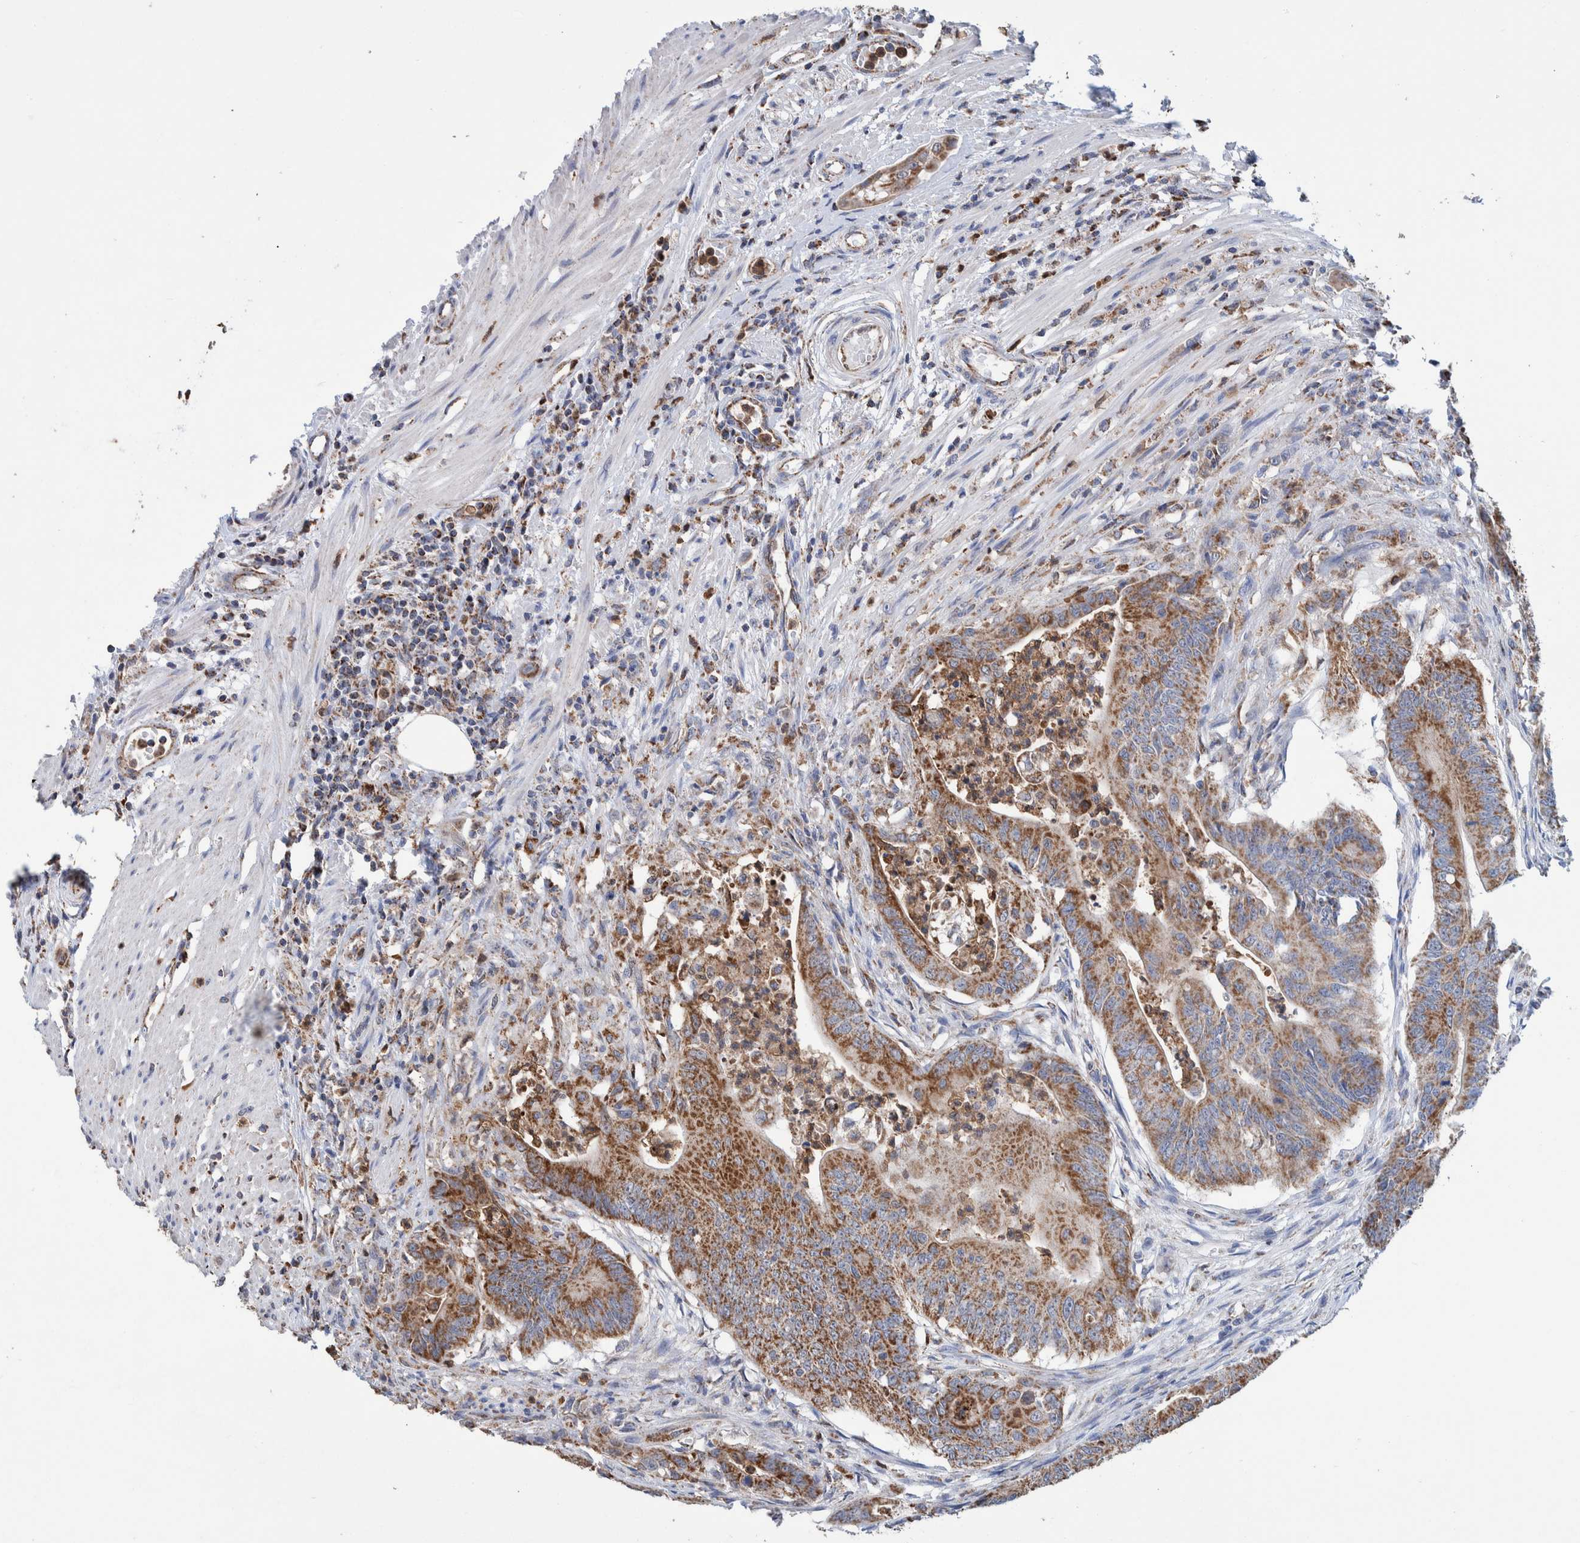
{"staining": {"intensity": "moderate", "quantity": ">75%", "location": "cytoplasmic/membranous"}, "tissue": "colorectal cancer", "cell_type": "Tumor cells", "image_type": "cancer", "snomed": [{"axis": "morphology", "description": "Adenoma, NOS"}, {"axis": "morphology", "description": "Adenocarcinoma, NOS"}, {"axis": "topography", "description": "Colon"}], "caption": "Human colorectal adenoma stained with a protein marker shows moderate staining in tumor cells.", "gene": "DECR1", "patient": {"sex": "male", "age": 79}}